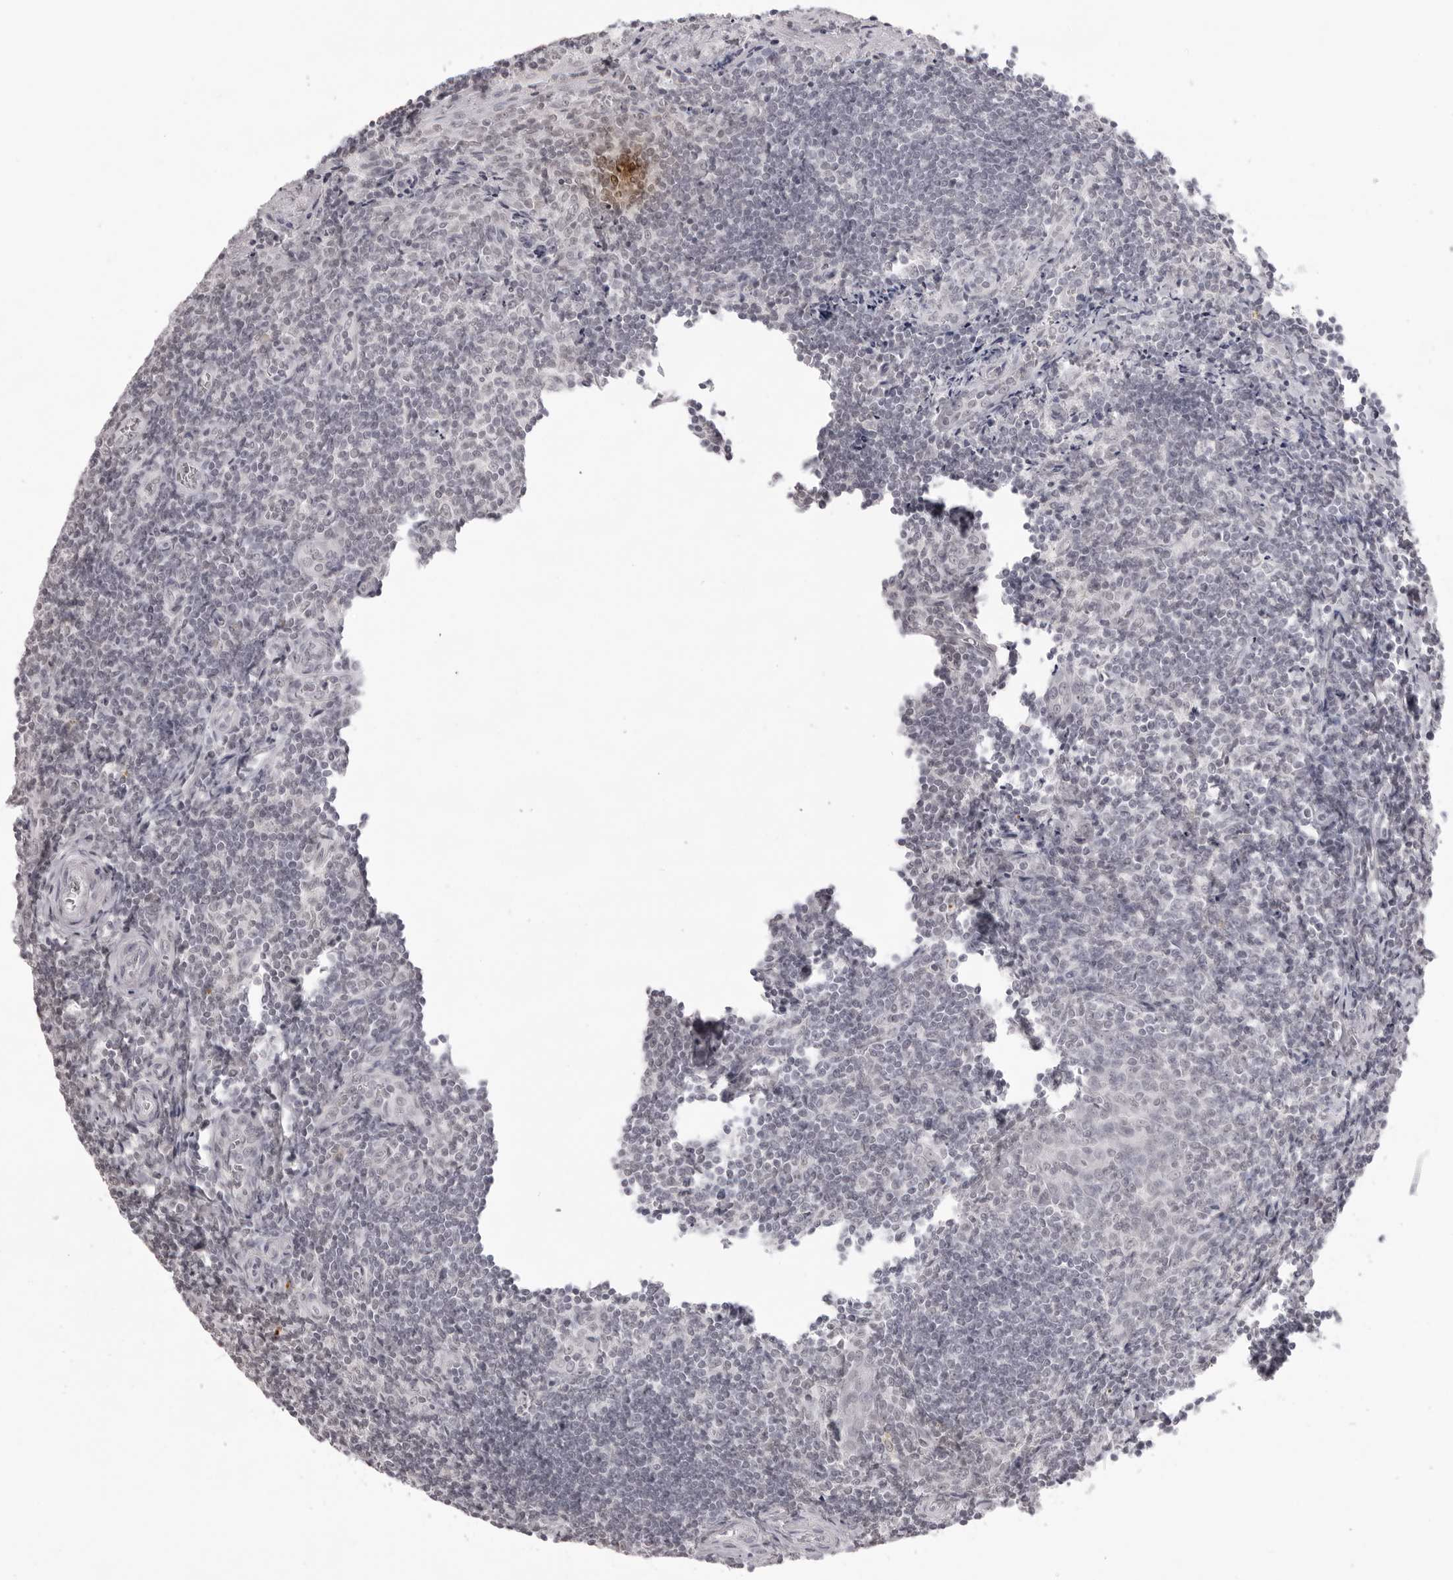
{"staining": {"intensity": "negative", "quantity": "none", "location": "none"}, "tissue": "tonsil", "cell_type": "Germinal center cells", "image_type": "normal", "snomed": [{"axis": "morphology", "description": "Normal tissue, NOS"}, {"axis": "topography", "description": "Tonsil"}], "caption": "This is an immunohistochemistry photomicrograph of unremarkable human tonsil. There is no positivity in germinal center cells.", "gene": "NTM", "patient": {"sex": "male", "age": 27}}